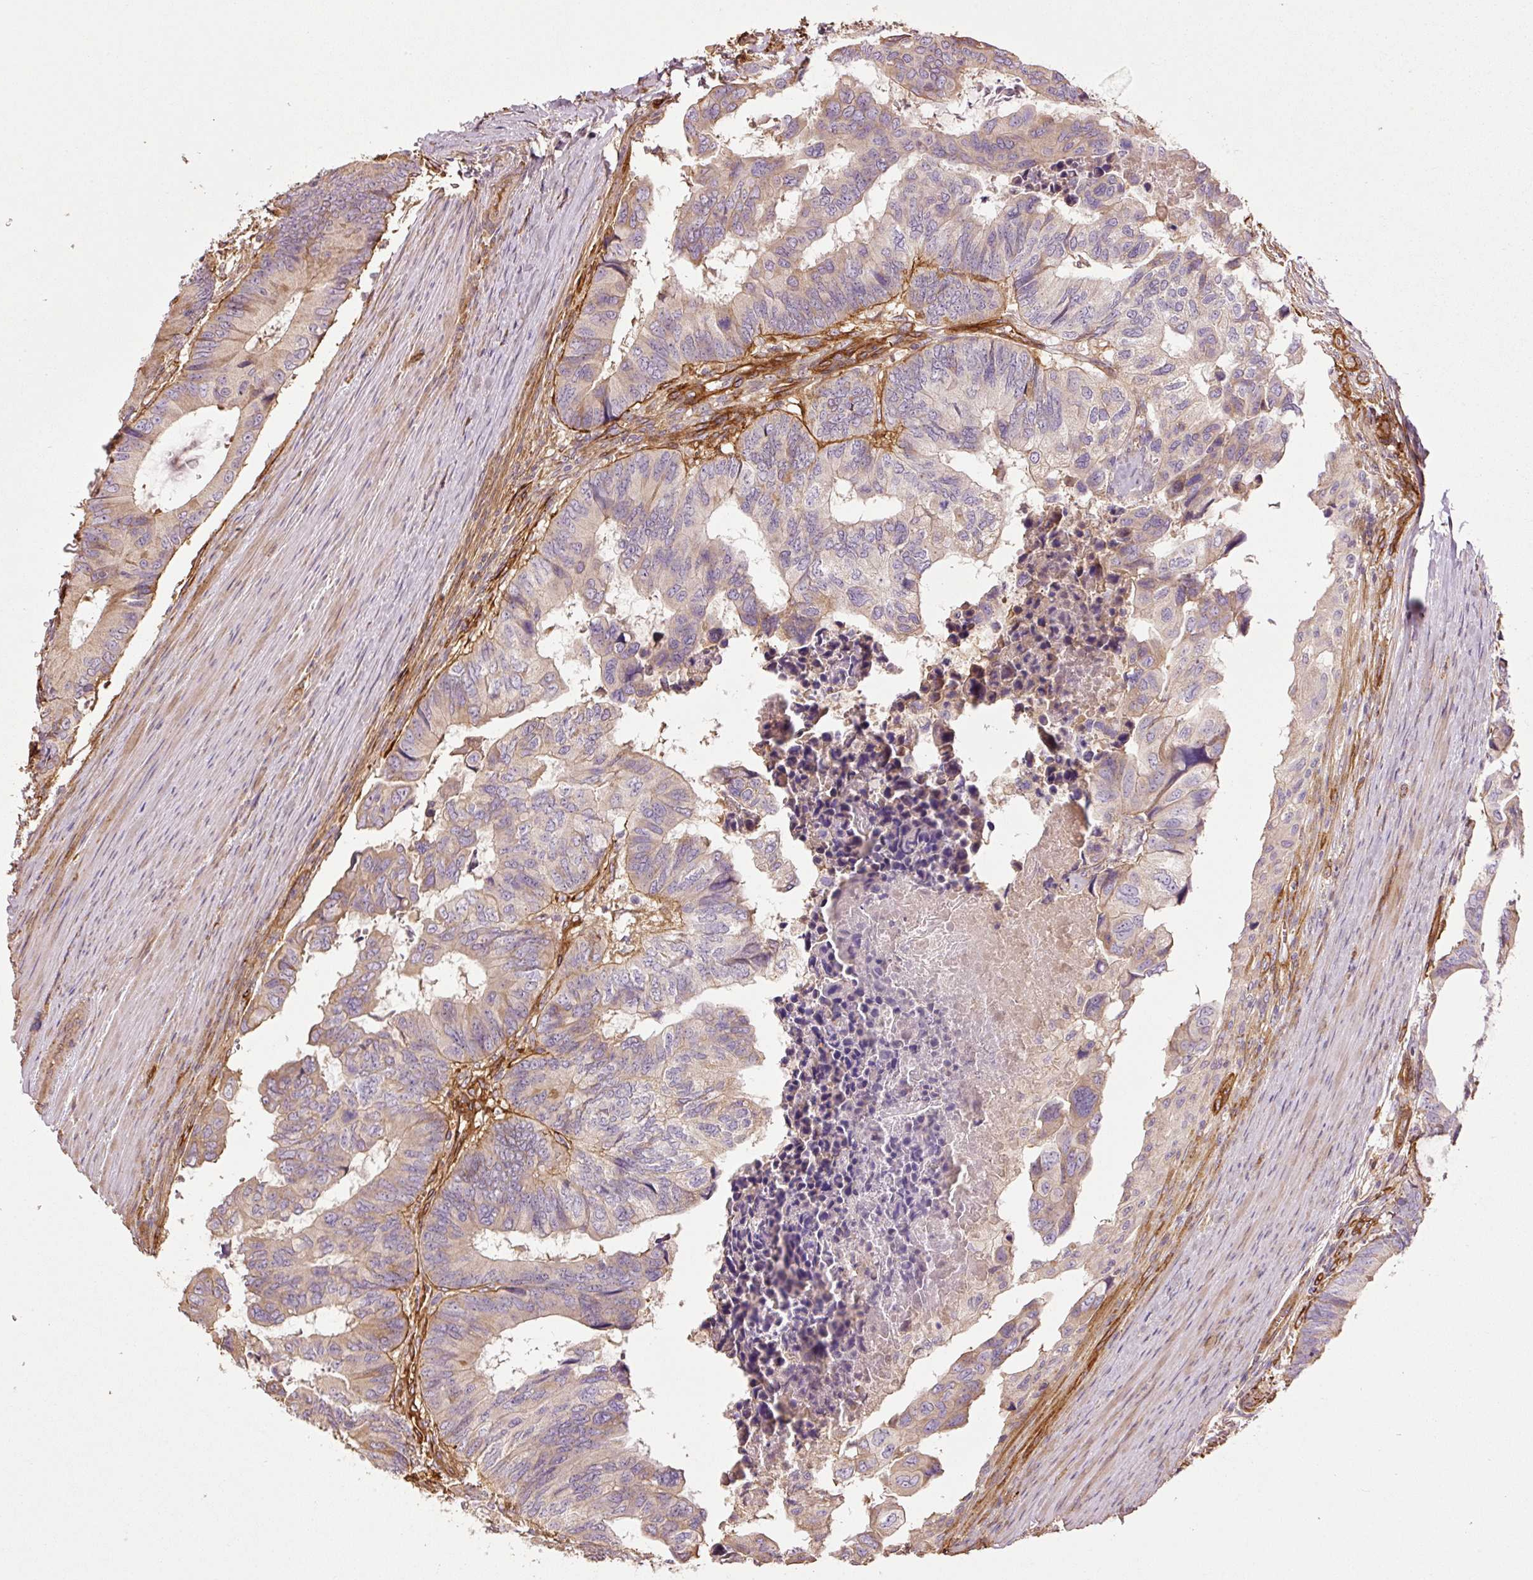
{"staining": {"intensity": "moderate", "quantity": "25%-75%", "location": "cytoplasmic/membranous"}, "tissue": "colorectal cancer", "cell_type": "Tumor cells", "image_type": "cancer", "snomed": [{"axis": "morphology", "description": "Adenocarcinoma, NOS"}, {"axis": "topography", "description": "Colon"}], "caption": "Immunohistochemistry (IHC) of adenocarcinoma (colorectal) demonstrates medium levels of moderate cytoplasmic/membranous staining in about 25%-75% of tumor cells. The protein of interest is stained brown, and the nuclei are stained in blue (DAB (3,3'-diaminobenzidine) IHC with brightfield microscopy, high magnification).", "gene": "NID2", "patient": {"sex": "male", "age": 85}}